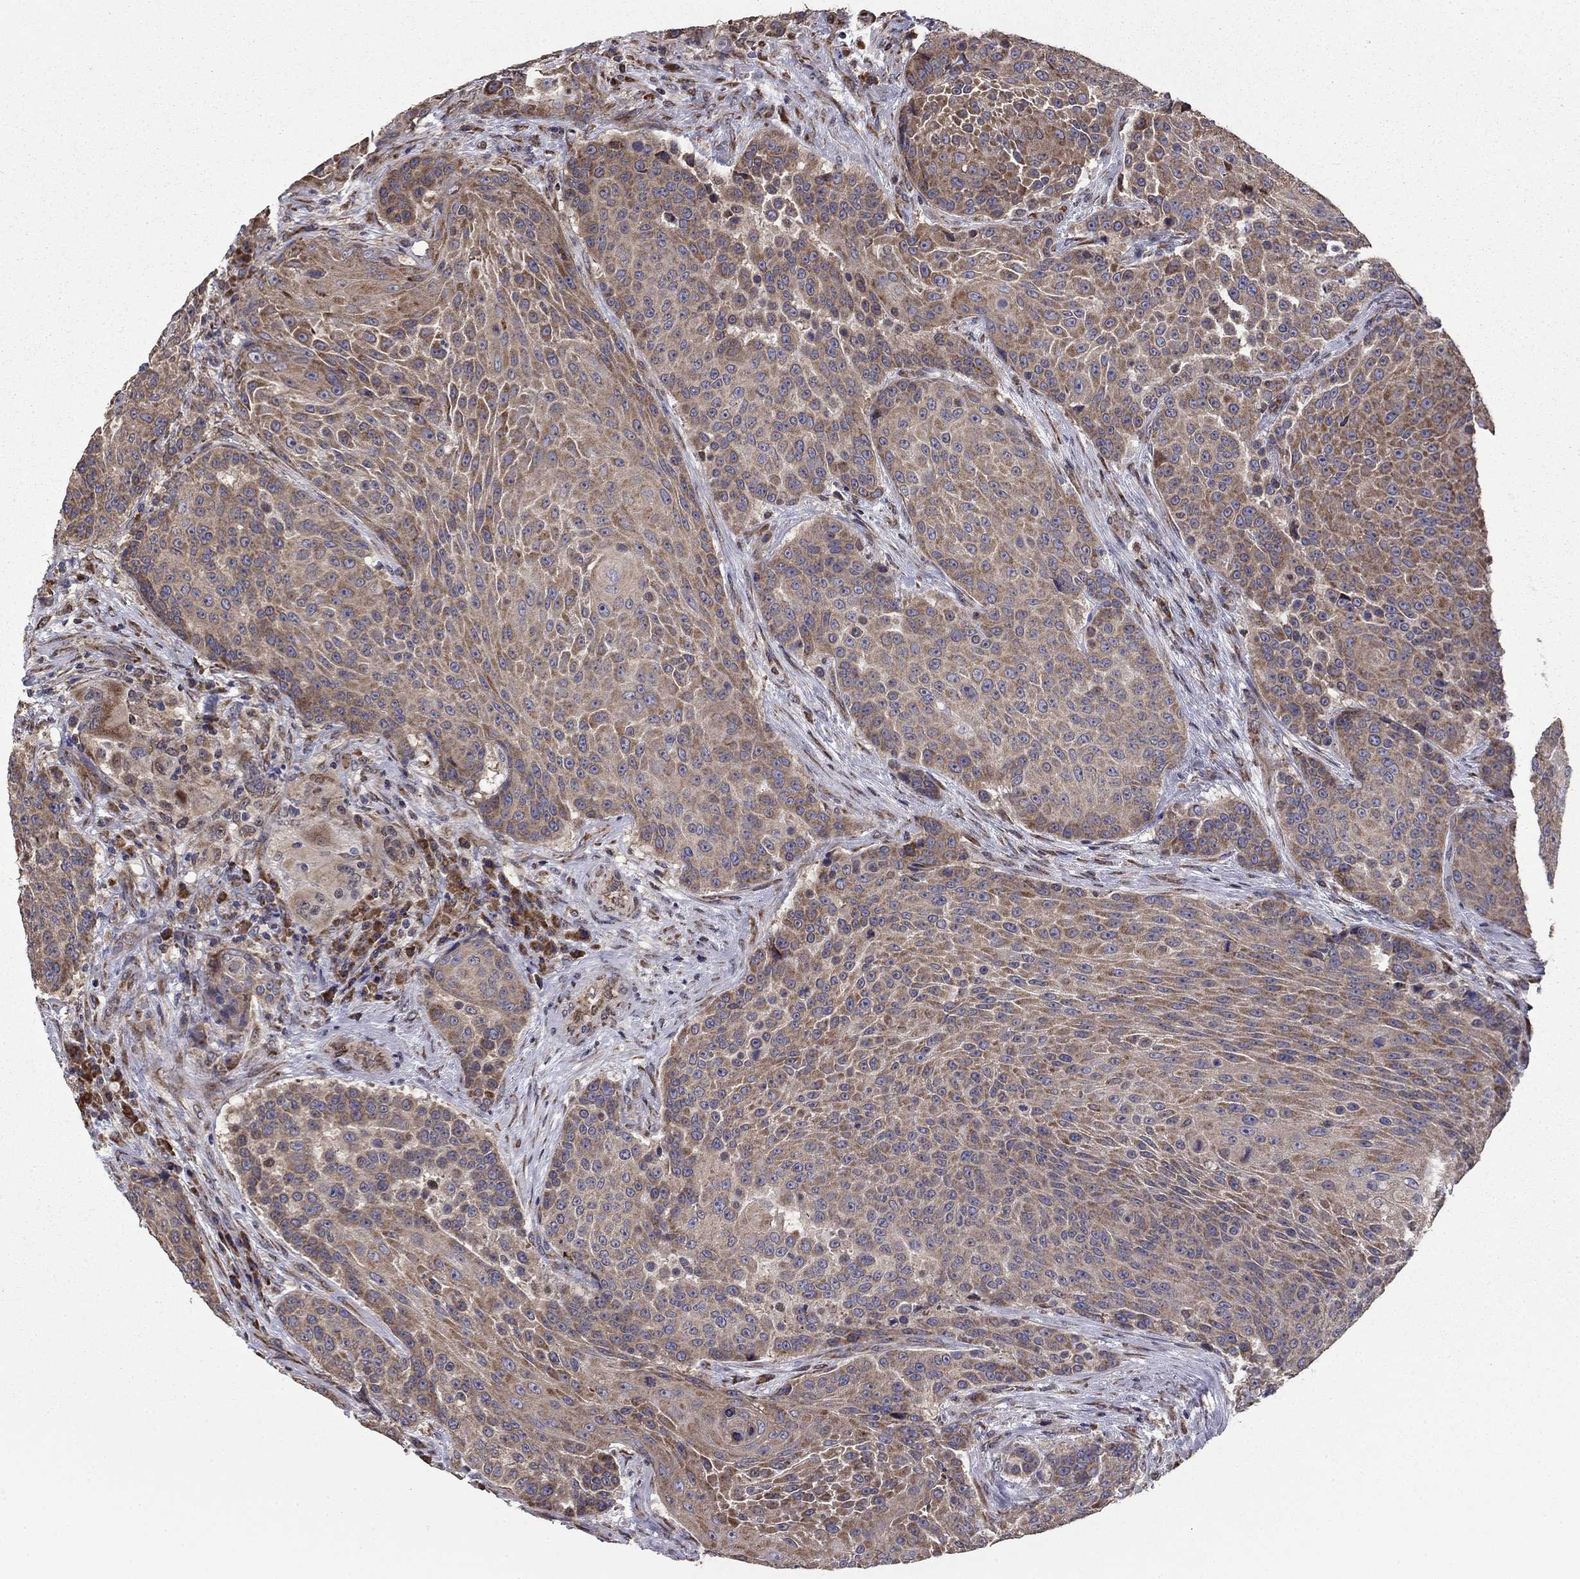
{"staining": {"intensity": "moderate", "quantity": "25%-75%", "location": "cytoplasmic/membranous"}, "tissue": "urothelial cancer", "cell_type": "Tumor cells", "image_type": "cancer", "snomed": [{"axis": "morphology", "description": "Urothelial carcinoma, High grade"}, {"axis": "topography", "description": "Urinary bladder"}], "caption": "Urothelial cancer tissue reveals moderate cytoplasmic/membranous positivity in about 25%-75% of tumor cells The protein of interest is shown in brown color, while the nuclei are stained blue.", "gene": "NKIRAS1", "patient": {"sex": "female", "age": 63}}